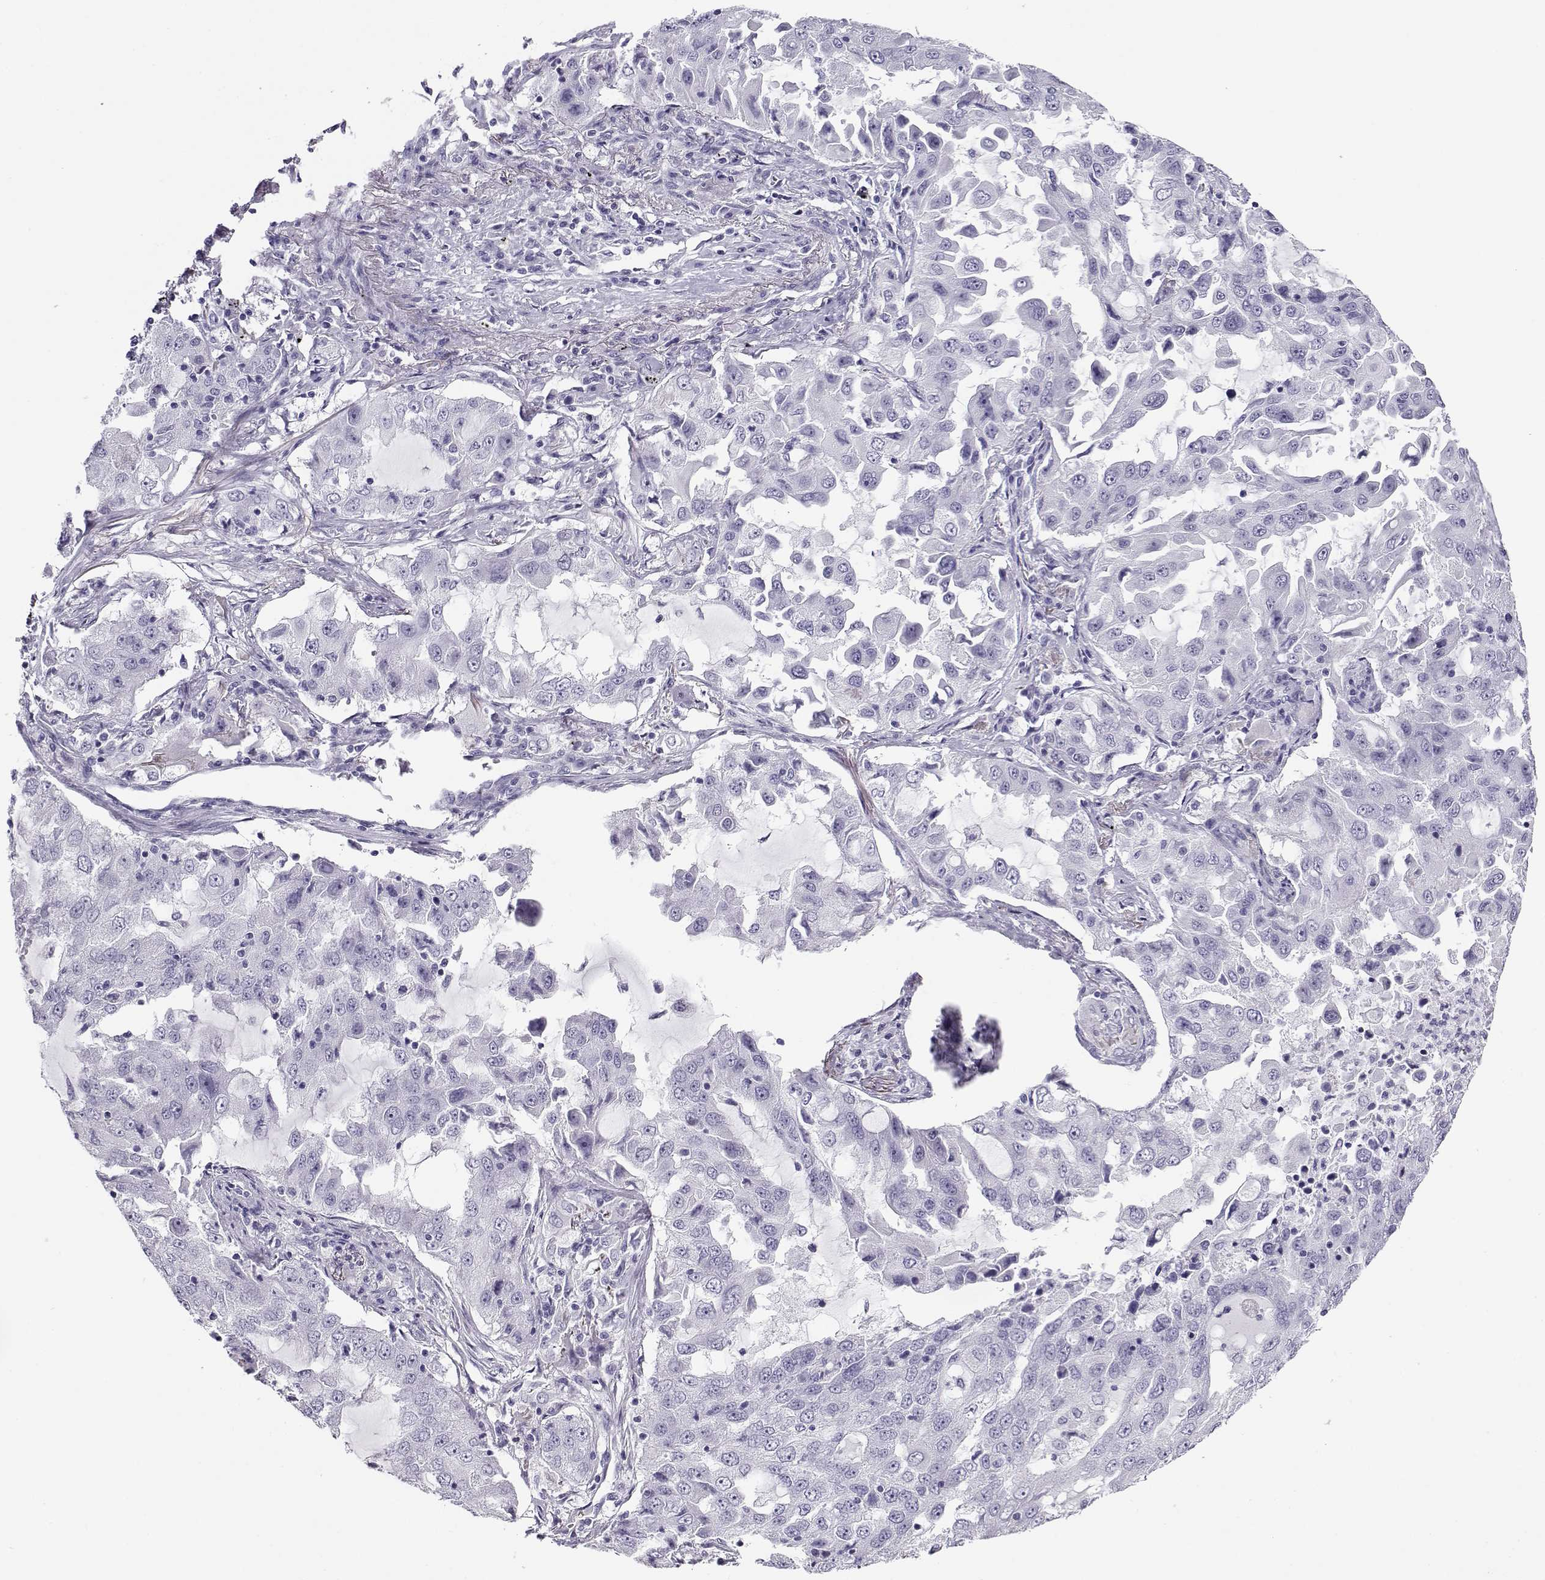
{"staining": {"intensity": "negative", "quantity": "none", "location": "none"}, "tissue": "lung cancer", "cell_type": "Tumor cells", "image_type": "cancer", "snomed": [{"axis": "morphology", "description": "Adenocarcinoma, NOS"}, {"axis": "topography", "description": "Lung"}], "caption": "A photomicrograph of lung cancer (adenocarcinoma) stained for a protein shows no brown staining in tumor cells.", "gene": "CABS1", "patient": {"sex": "female", "age": 61}}